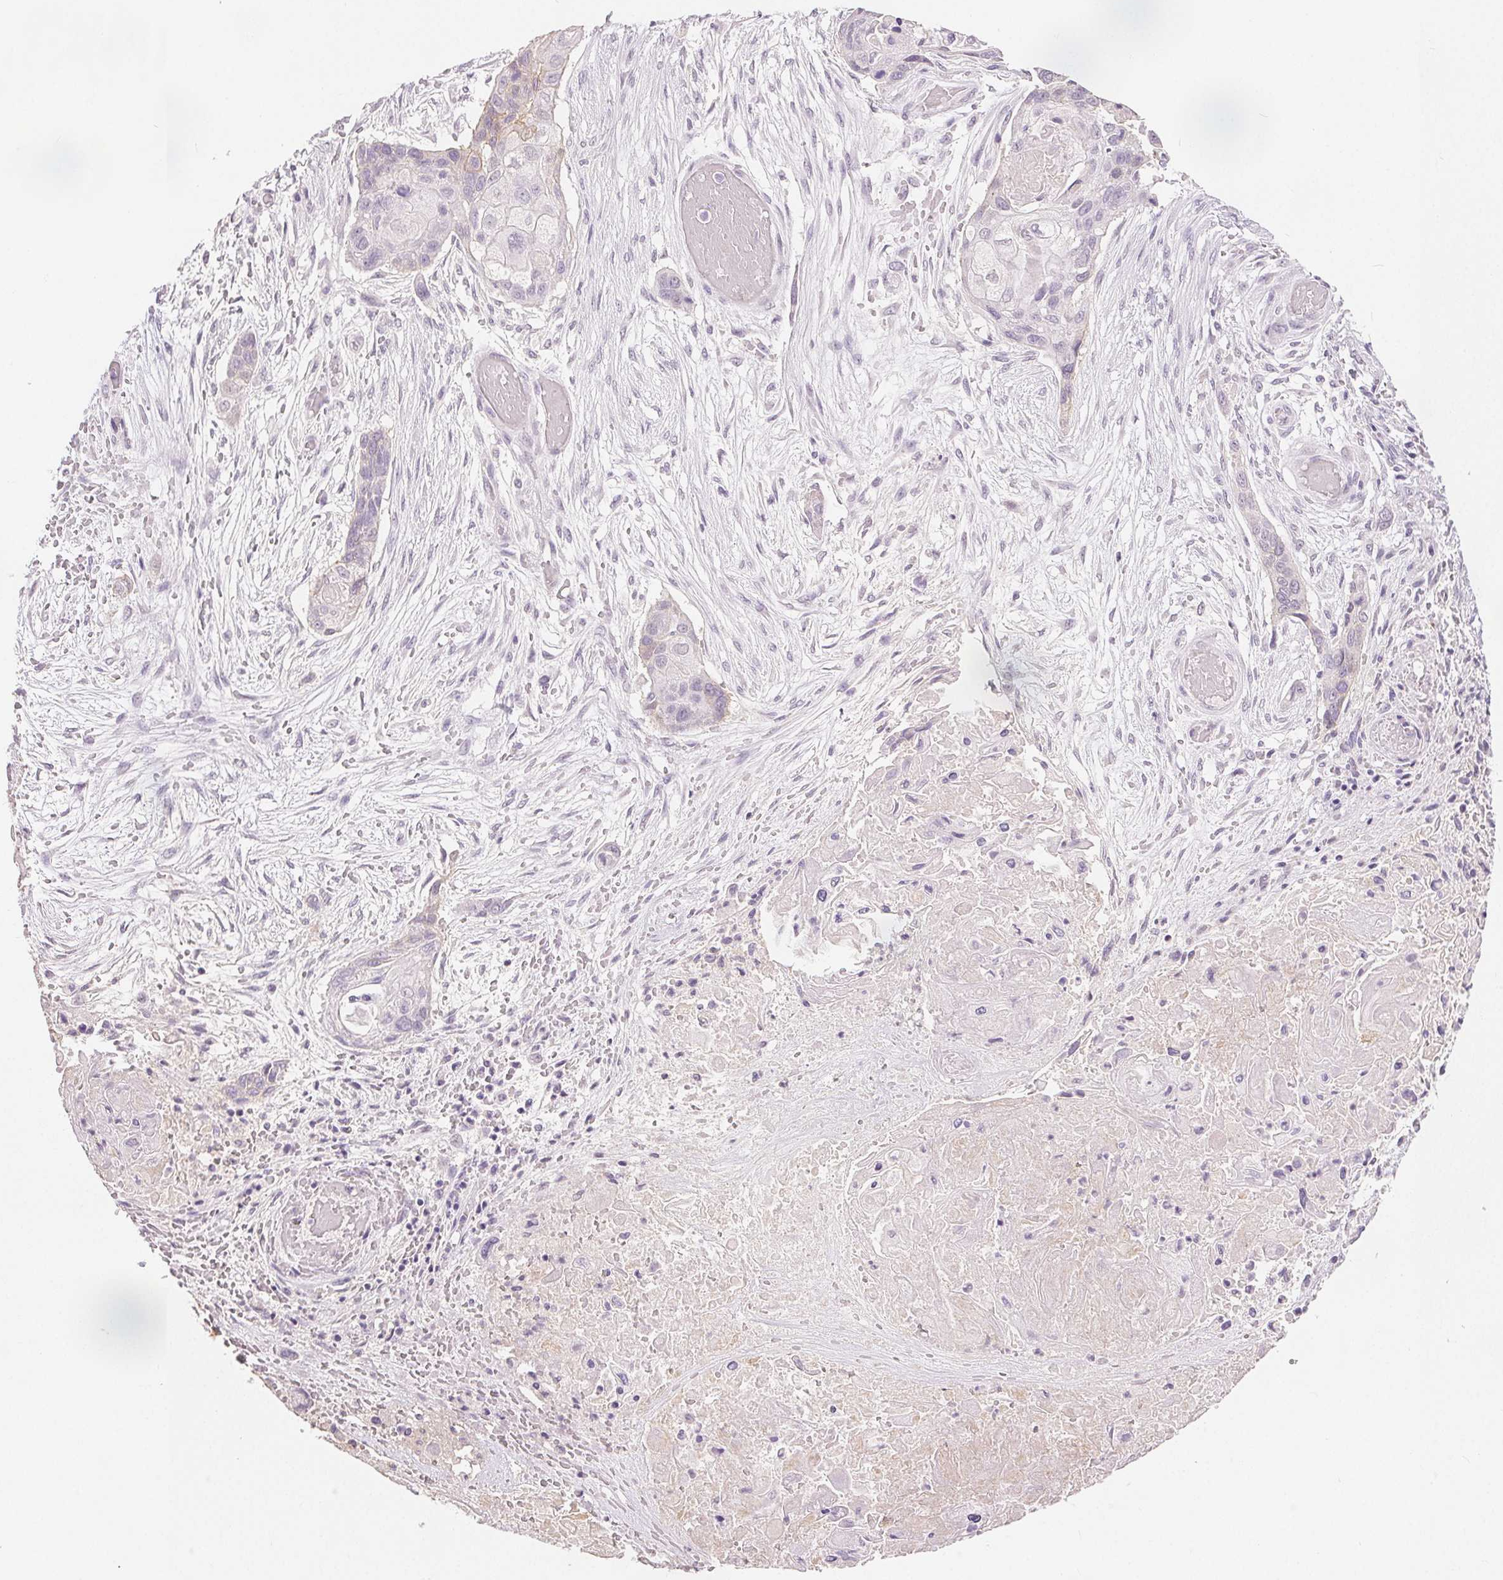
{"staining": {"intensity": "negative", "quantity": "none", "location": "none"}, "tissue": "lung cancer", "cell_type": "Tumor cells", "image_type": "cancer", "snomed": [{"axis": "morphology", "description": "Squamous cell carcinoma, NOS"}, {"axis": "topography", "description": "Lung"}], "caption": "Image shows no protein expression in tumor cells of lung cancer (squamous cell carcinoma) tissue. (DAB (3,3'-diaminobenzidine) immunohistochemistry, high magnification).", "gene": "CA12", "patient": {"sex": "male", "age": 69}}